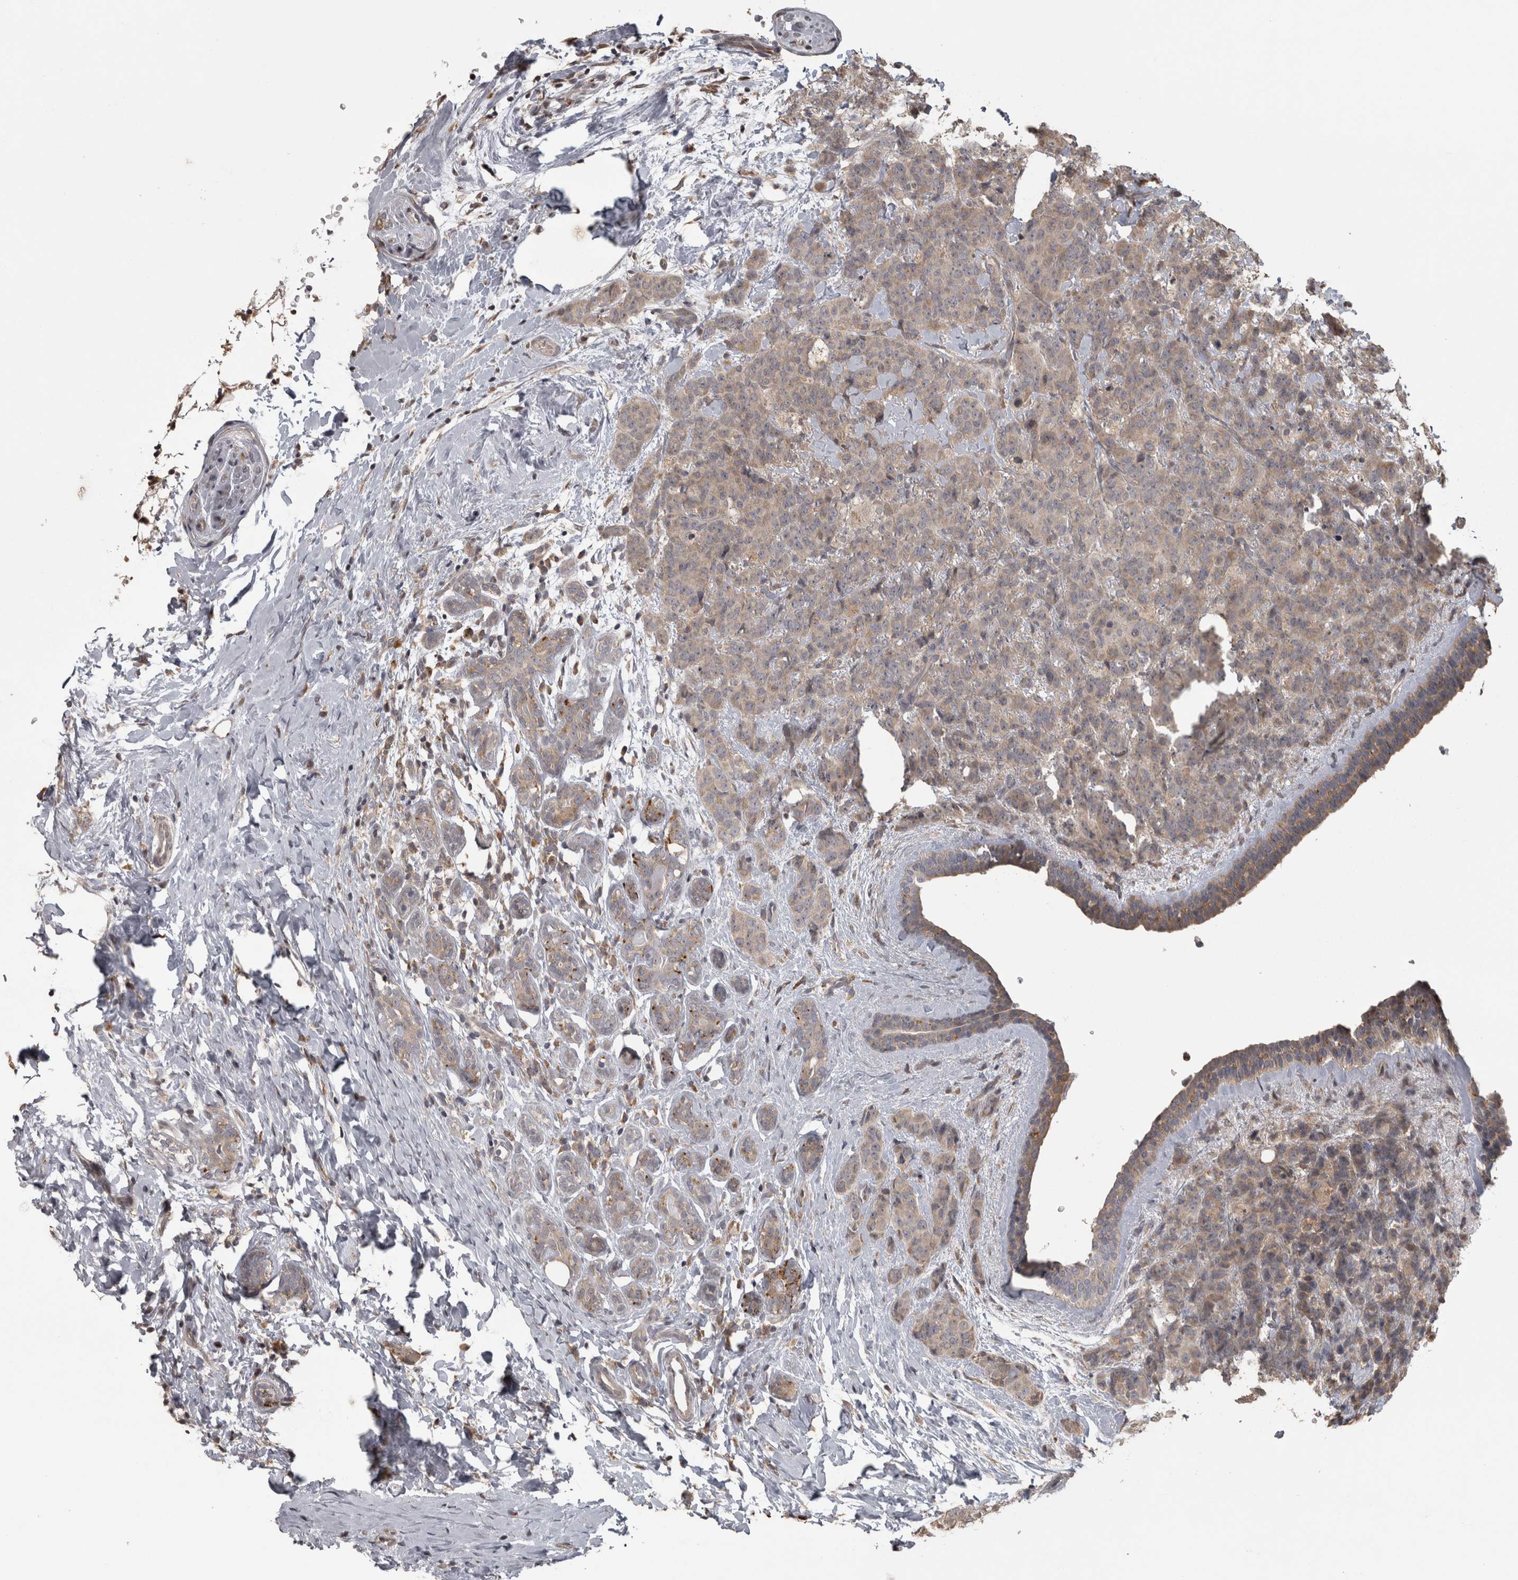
{"staining": {"intensity": "weak", "quantity": ">75%", "location": "cytoplasmic/membranous"}, "tissue": "breast cancer", "cell_type": "Tumor cells", "image_type": "cancer", "snomed": [{"axis": "morphology", "description": "Normal tissue, NOS"}, {"axis": "morphology", "description": "Duct carcinoma"}, {"axis": "topography", "description": "Breast"}], "caption": "Weak cytoplasmic/membranous protein staining is identified in about >75% of tumor cells in breast cancer (invasive ductal carcinoma).", "gene": "RAB29", "patient": {"sex": "female", "age": 40}}